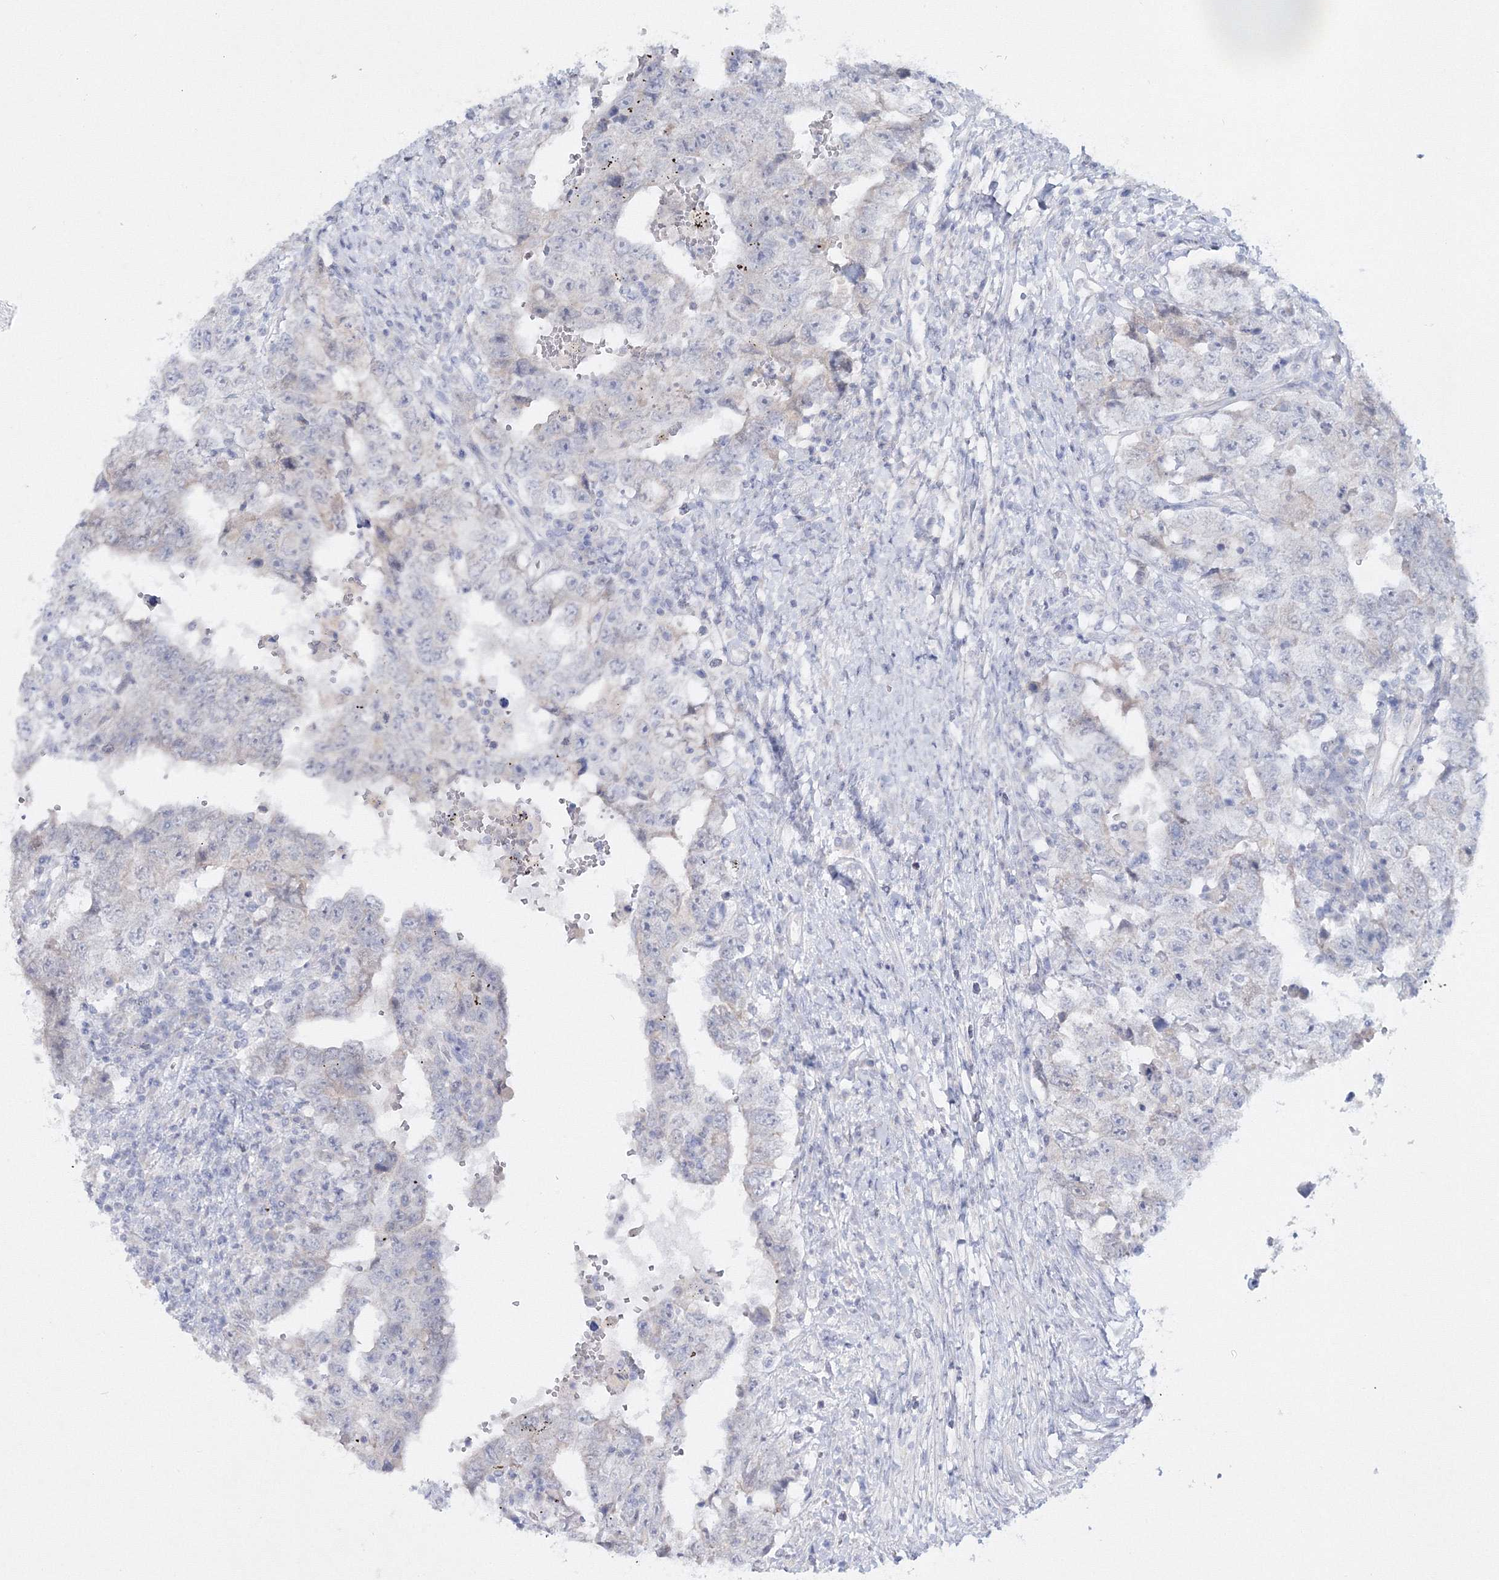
{"staining": {"intensity": "negative", "quantity": "none", "location": "none"}, "tissue": "testis cancer", "cell_type": "Tumor cells", "image_type": "cancer", "snomed": [{"axis": "morphology", "description": "Carcinoma, Embryonal, NOS"}, {"axis": "topography", "description": "Testis"}], "caption": "DAB (3,3'-diaminobenzidine) immunohistochemical staining of human testis cancer (embryonal carcinoma) reveals no significant staining in tumor cells. (DAB immunohistochemistry visualized using brightfield microscopy, high magnification).", "gene": "NEU4", "patient": {"sex": "male", "age": 26}}